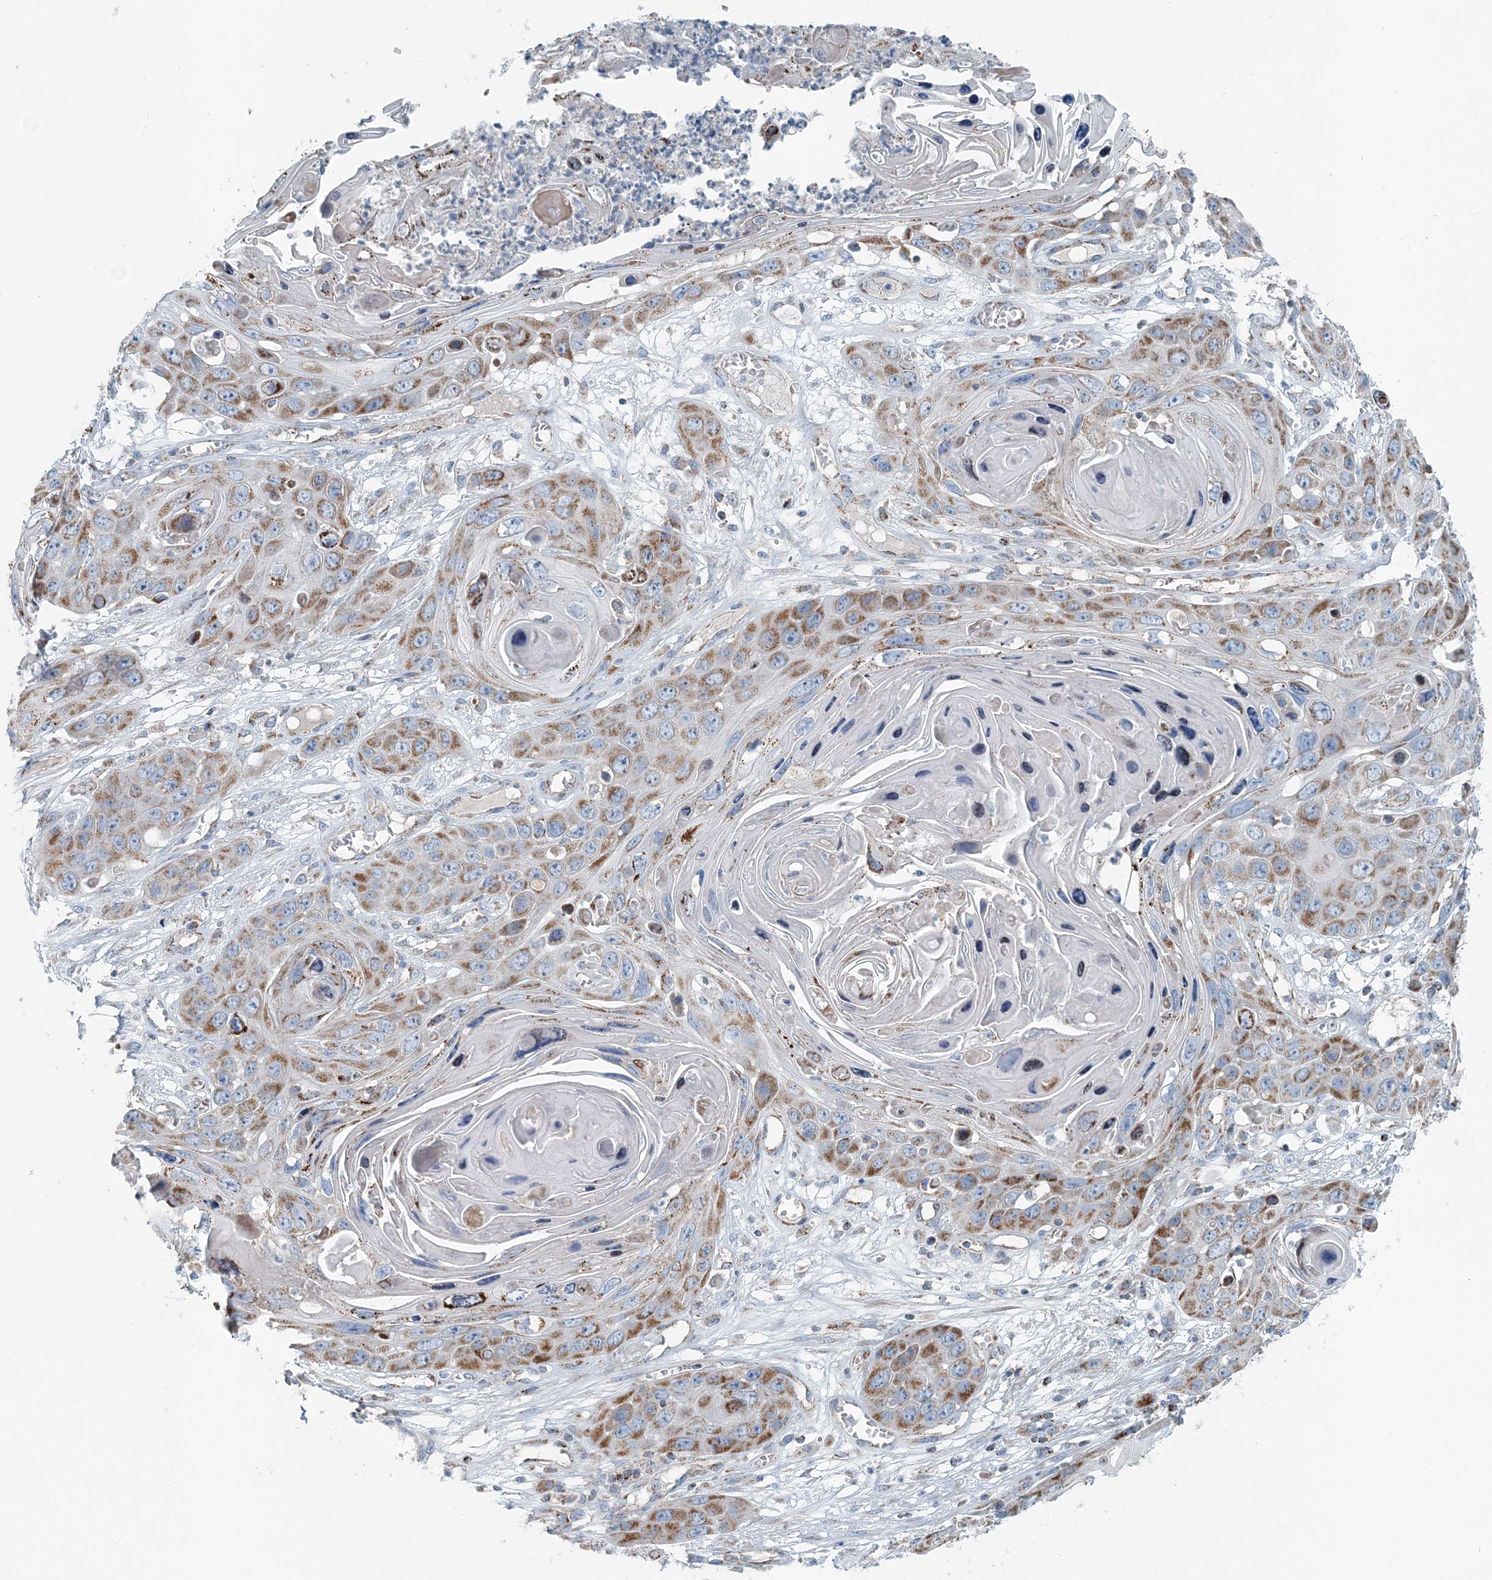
{"staining": {"intensity": "moderate", "quantity": ">75%", "location": "cytoplasmic/membranous"}, "tissue": "skin cancer", "cell_type": "Tumor cells", "image_type": "cancer", "snomed": [{"axis": "morphology", "description": "Squamous cell carcinoma, NOS"}, {"axis": "topography", "description": "Skin"}], "caption": "Approximately >75% of tumor cells in skin squamous cell carcinoma display moderate cytoplasmic/membranous protein positivity as visualized by brown immunohistochemical staining.", "gene": "INTU", "patient": {"sex": "male", "age": 55}}